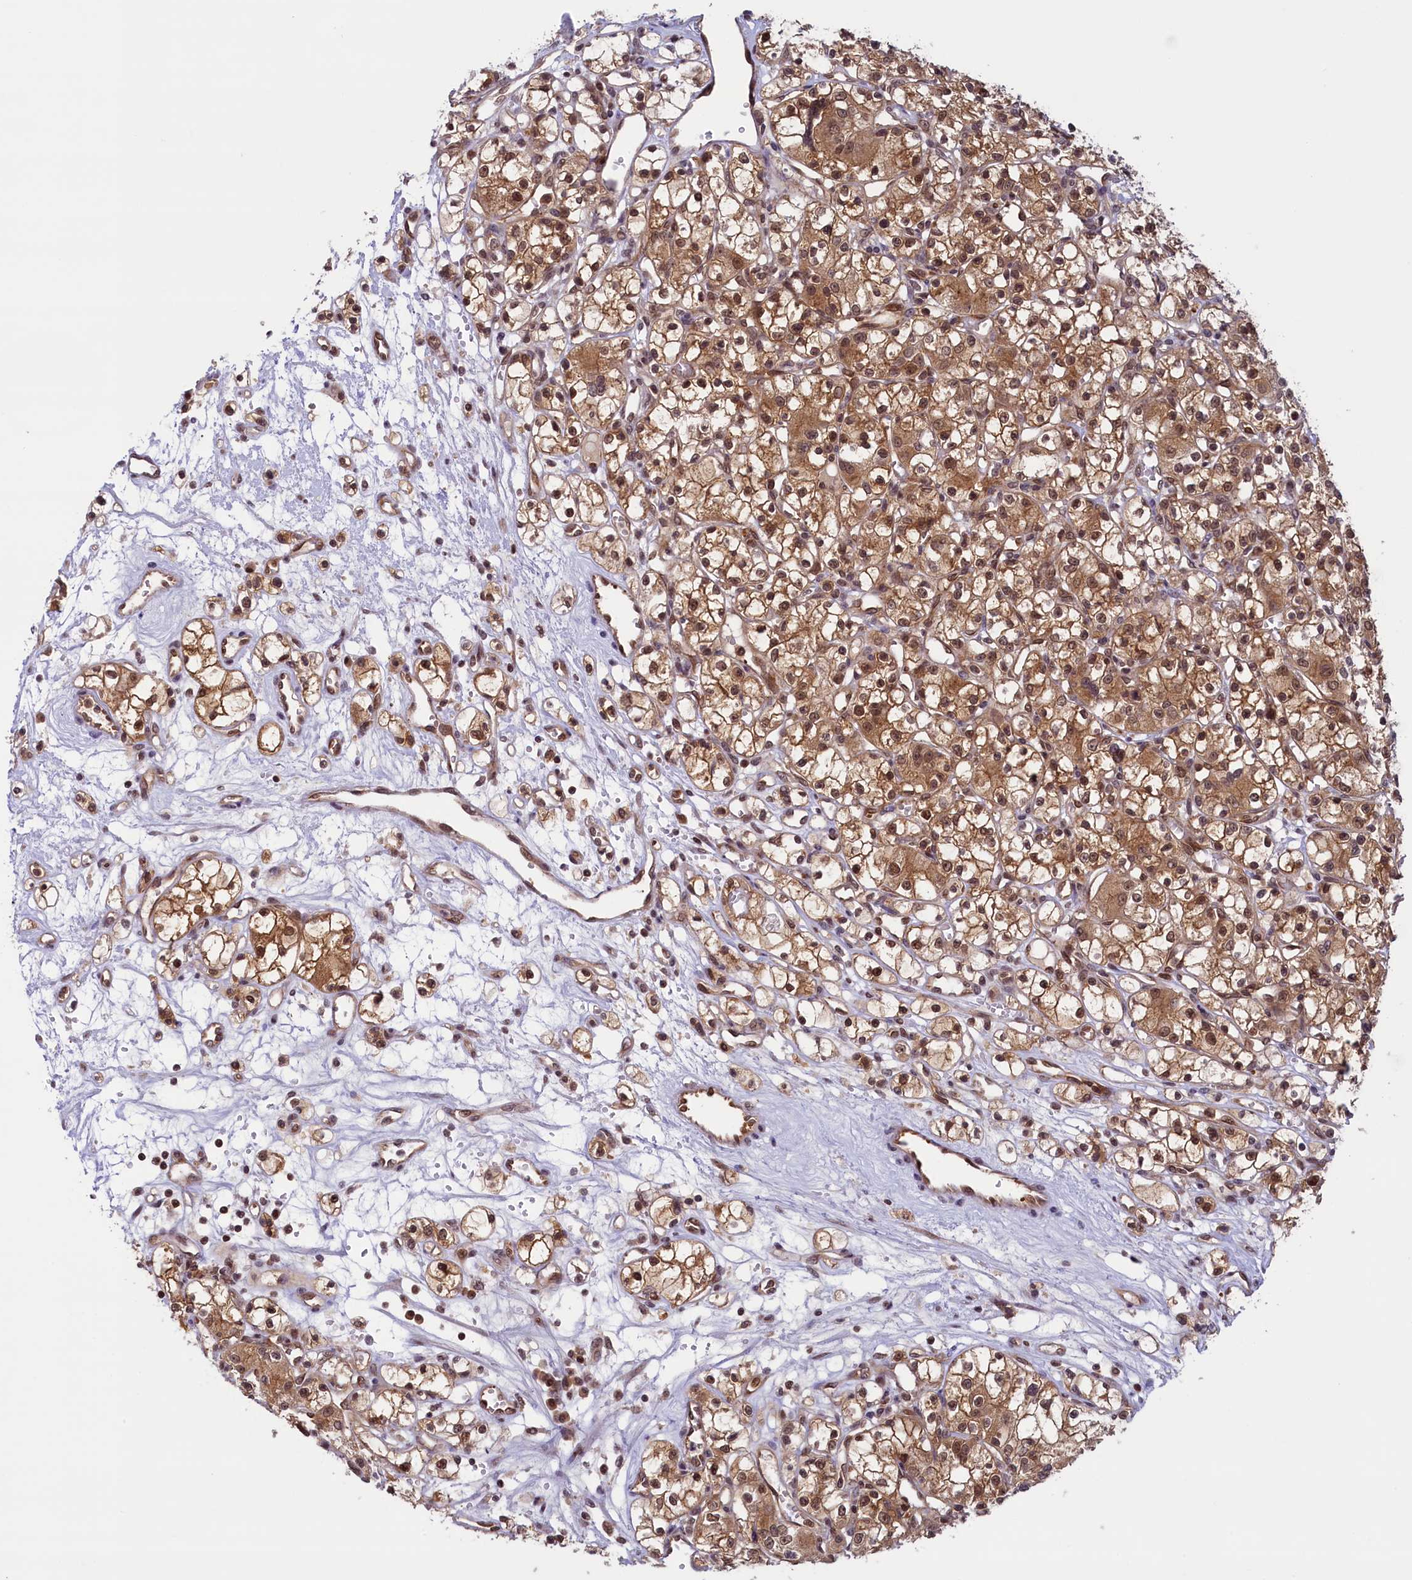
{"staining": {"intensity": "moderate", "quantity": ">75%", "location": "cytoplasmic/membranous,nuclear"}, "tissue": "renal cancer", "cell_type": "Tumor cells", "image_type": "cancer", "snomed": [{"axis": "morphology", "description": "Adenocarcinoma, NOS"}, {"axis": "topography", "description": "Kidney"}], "caption": "Immunohistochemistry staining of renal adenocarcinoma, which displays medium levels of moderate cytoplasmic/membranous and nuclear positivity in about >75% of tumor cells indicating moderate cytoplasmic/membranous and nuclear protein positivity. The staining was performed using DAB (brown) for protein detection and nuclei were counterstained in hematoxylin (blue).", "gene": "SLC7A6OS", "patient": {"sex": "female", "age": 59}}